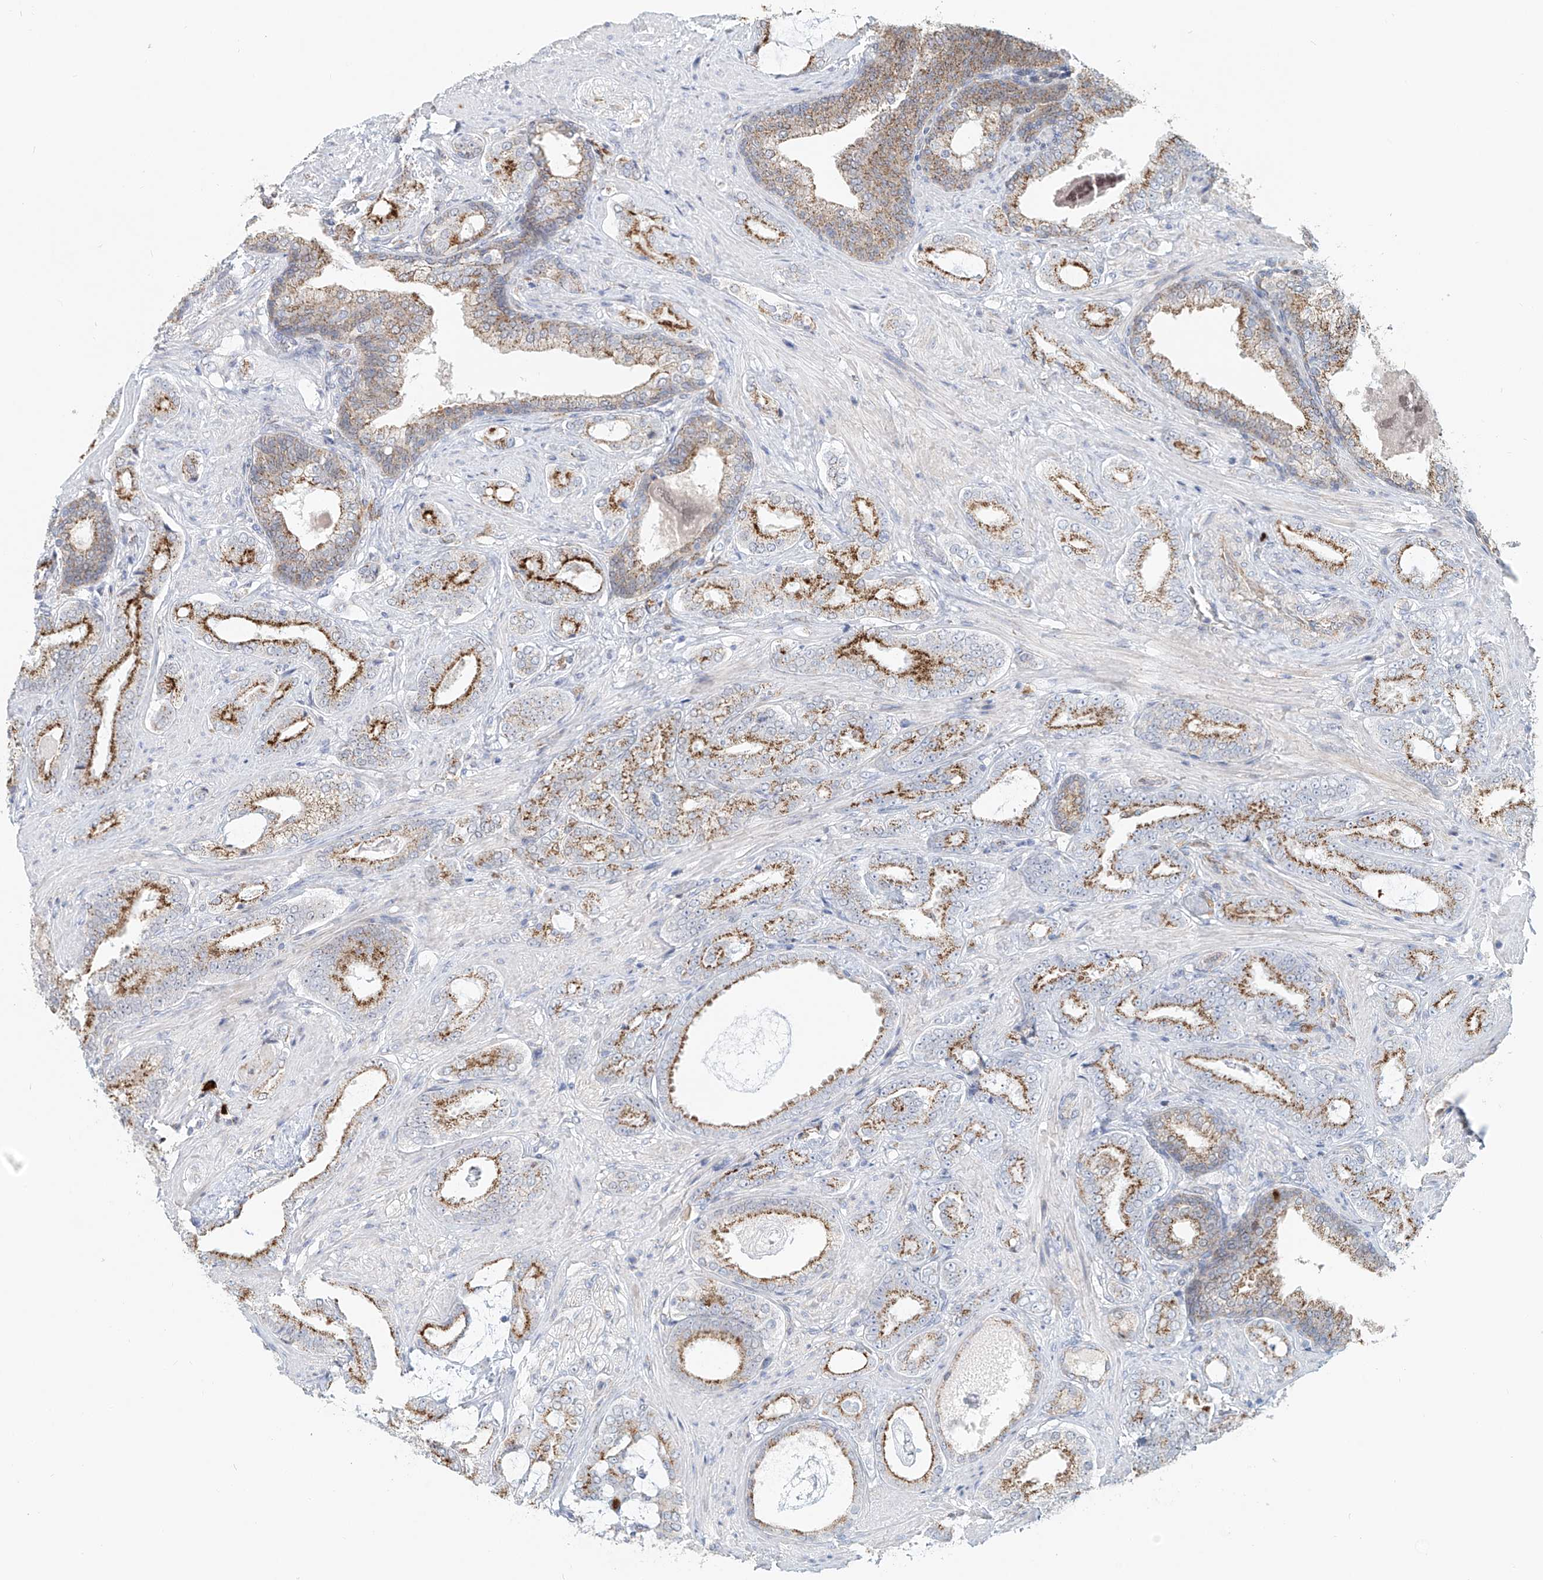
{"staining": {"intensity": "moderate", "quantity": ">75%", "location": "cytoplasmic/membranous"}, "tissue": "prostate cancer", "cell_type": "Tumor cells", "image_type": "cancer", "snomed": [{"axis": "morphology", "description": "Adenocarcinoma, Low grade"}, {"axis": "topography", "description": "Prostate"}], "caption": "Human prostate low-grade adenocarcinoma stained with a protein marker reveals moderate staining in tumor cells.", "gene": "PTPRA", "patient": {"sex": "male", "age": 71}}